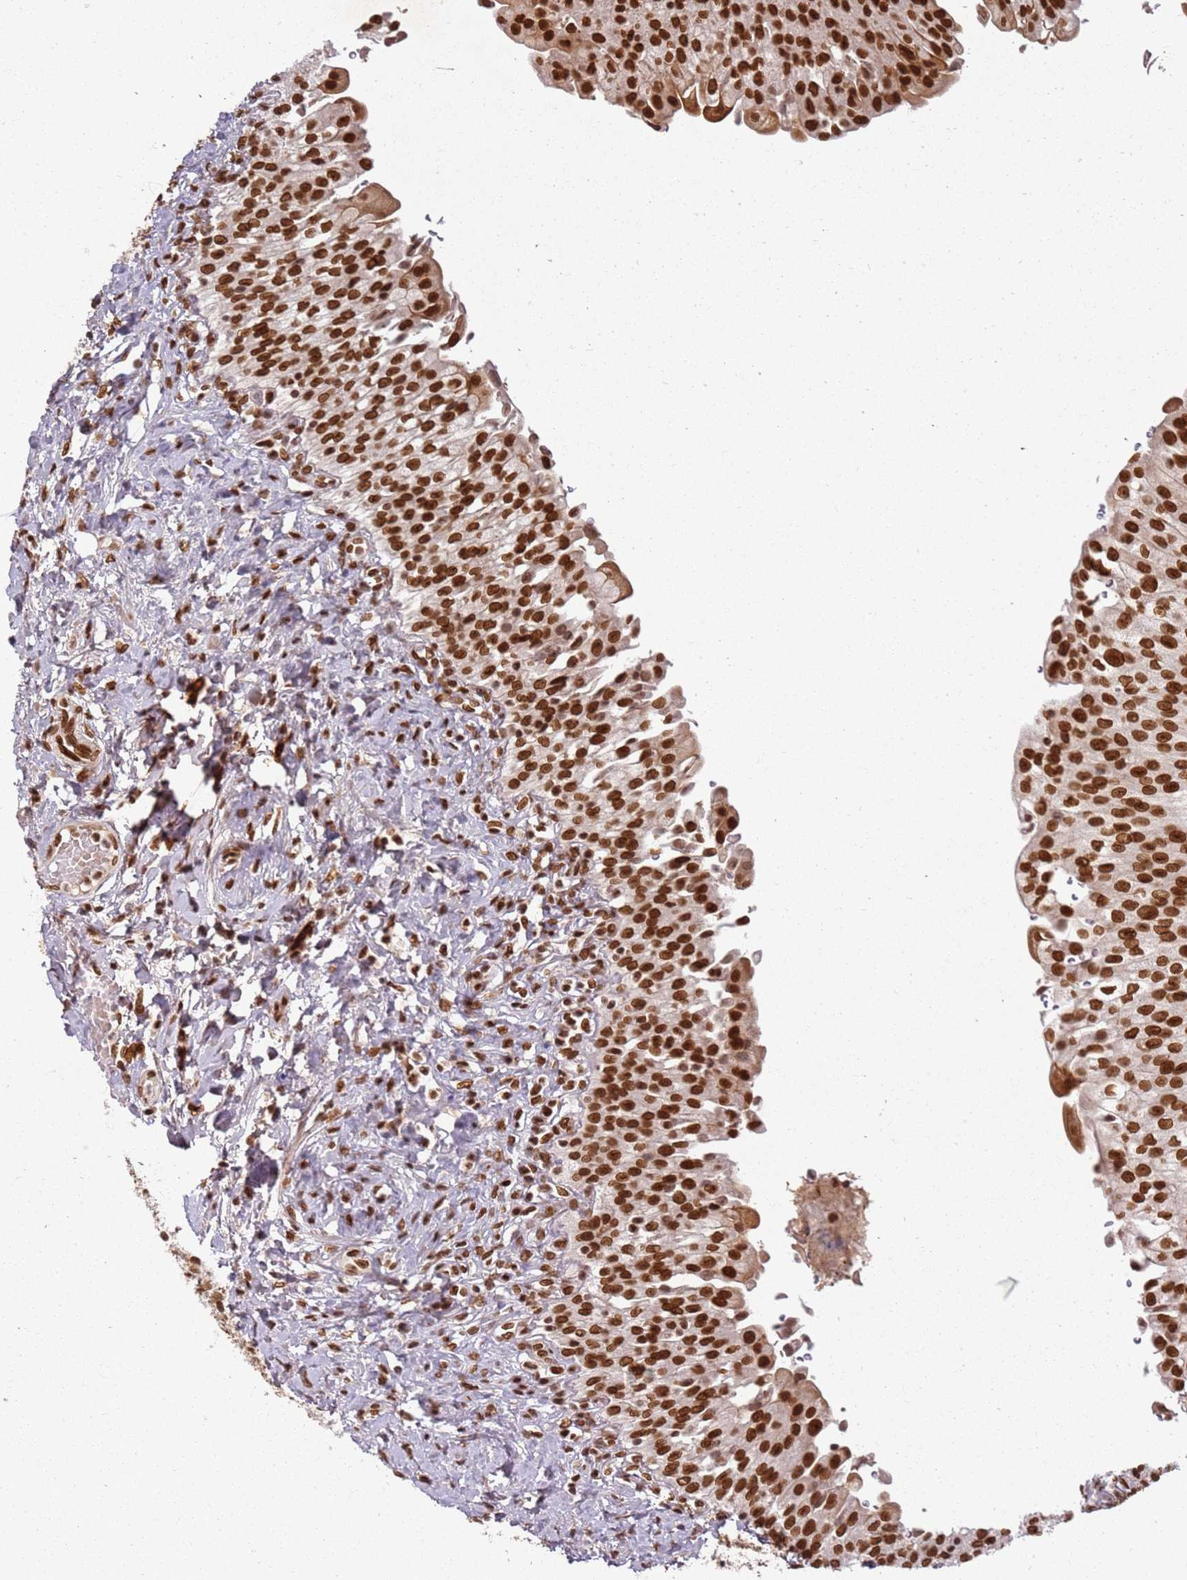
{"staining": {"intensity": "strong", "quantity": ">75%", "location": "nuclear"}, "tissue": "urinary bladder", "cell_type": "Urothelial cells", "image_type": "normal", "snomed": [{"axis": "morphology", "description": "Normal tissue, NOS"}, {"axis": "morphology", "description": "Inflammation, NOS"}, {"axis": "topography", "description": "Urinary bladder"}], "caption": "This image shows immunohistochemistry (IHC) staining of normal human urinary bladder, with high strong nuclear positivity in approximately >75% of urothelial cells.", "gene": "TENT4A", "patient": {"sex": "male", "age": 64}}